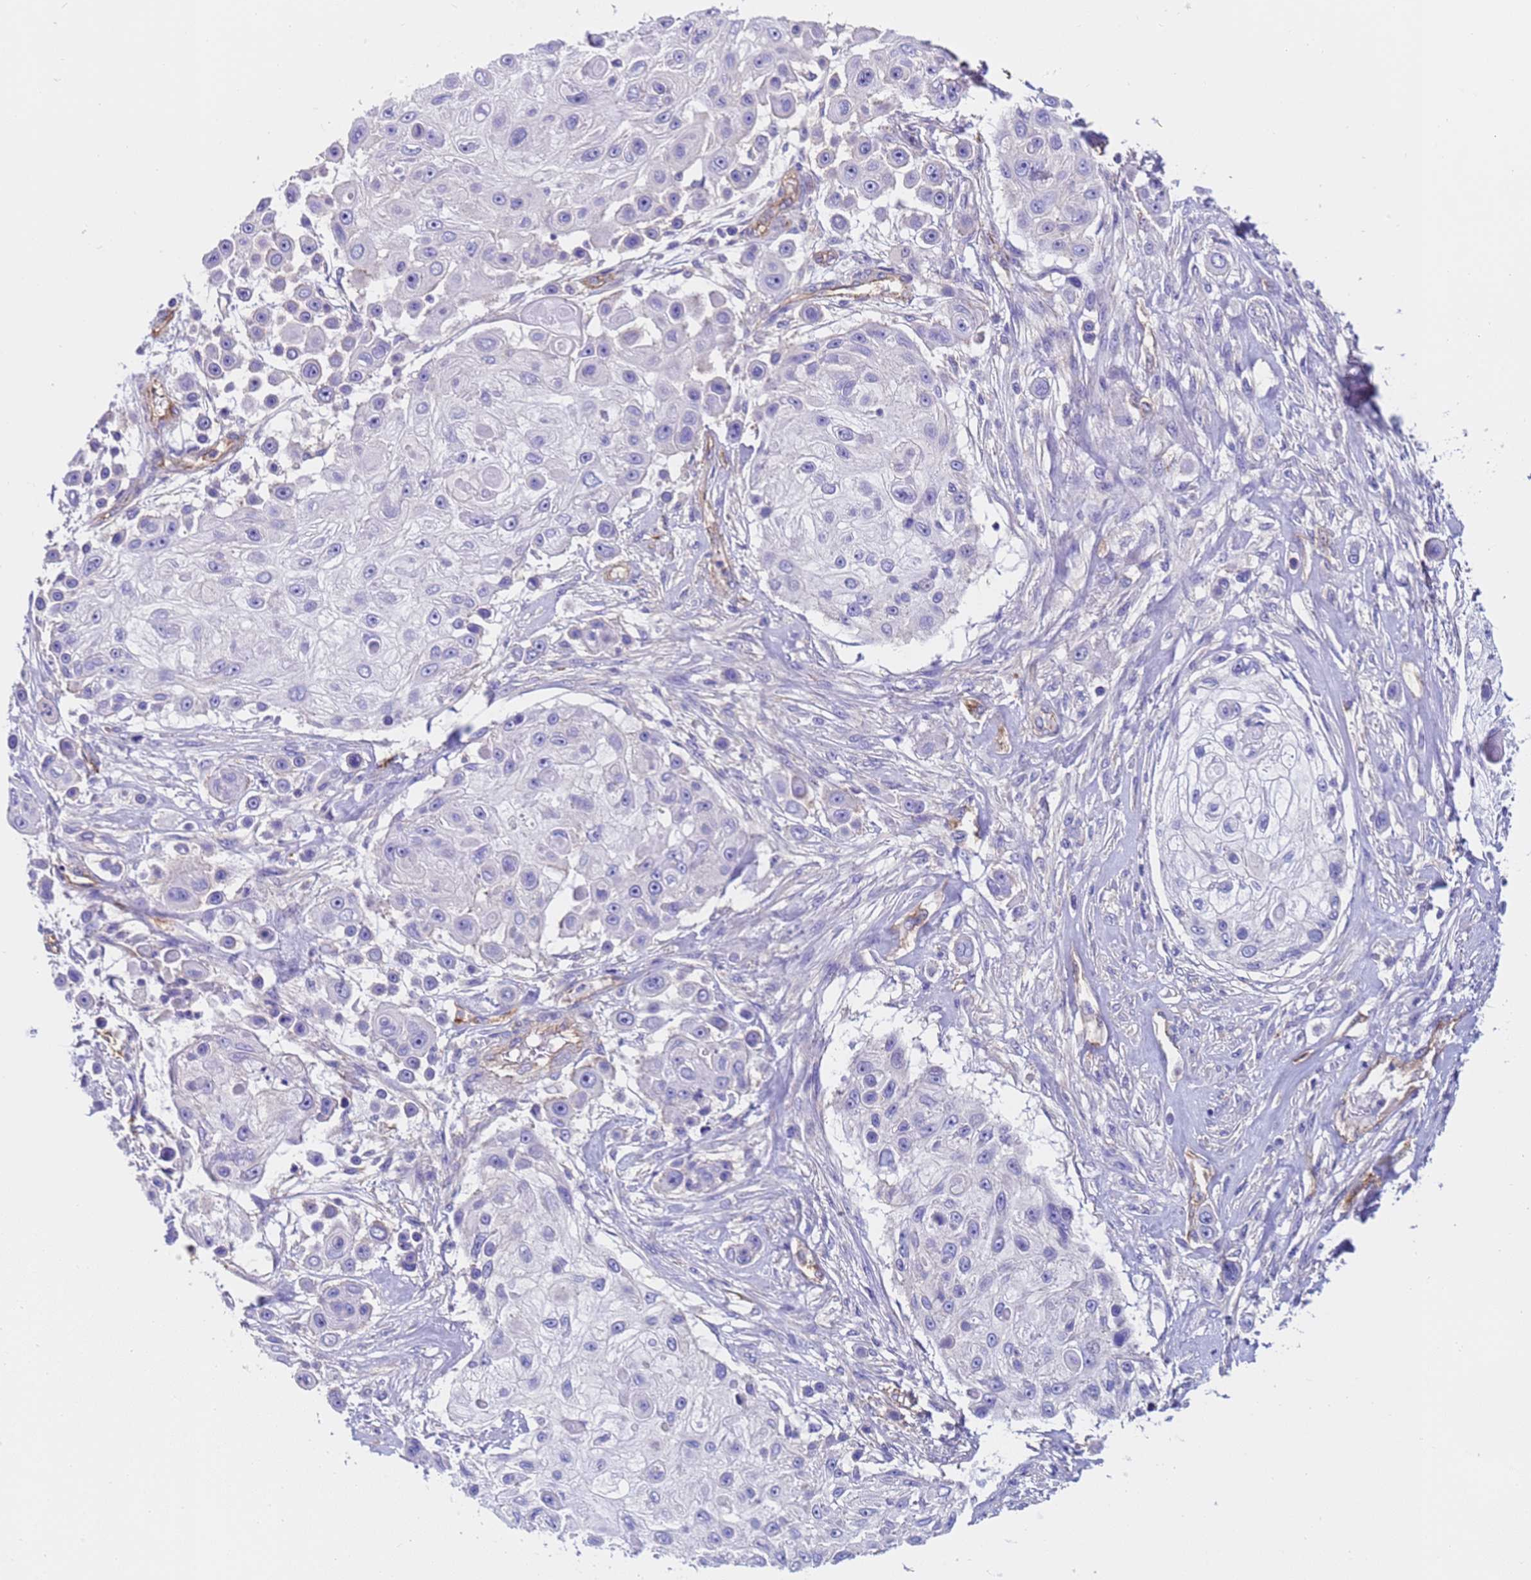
{"staining": {"intensity": "negative", "quantity": "none", "location": "none"}, "tissue": "skin cancer", "cell_type": "Tumor cells", "image_type": "cancer", "snomed": [{"axis": "morphology", "description": "Squamous cell carcinoma, NOS"}, {"axis": "topography", "description": "Skin"}], "caption": "A histopathology image of squamous cell carcinoma (skin) stained for a protein exhibits no brown staining in tumor cells.", "gene": "ZNF248", "patient": {"sex": "male", "age": 67}}